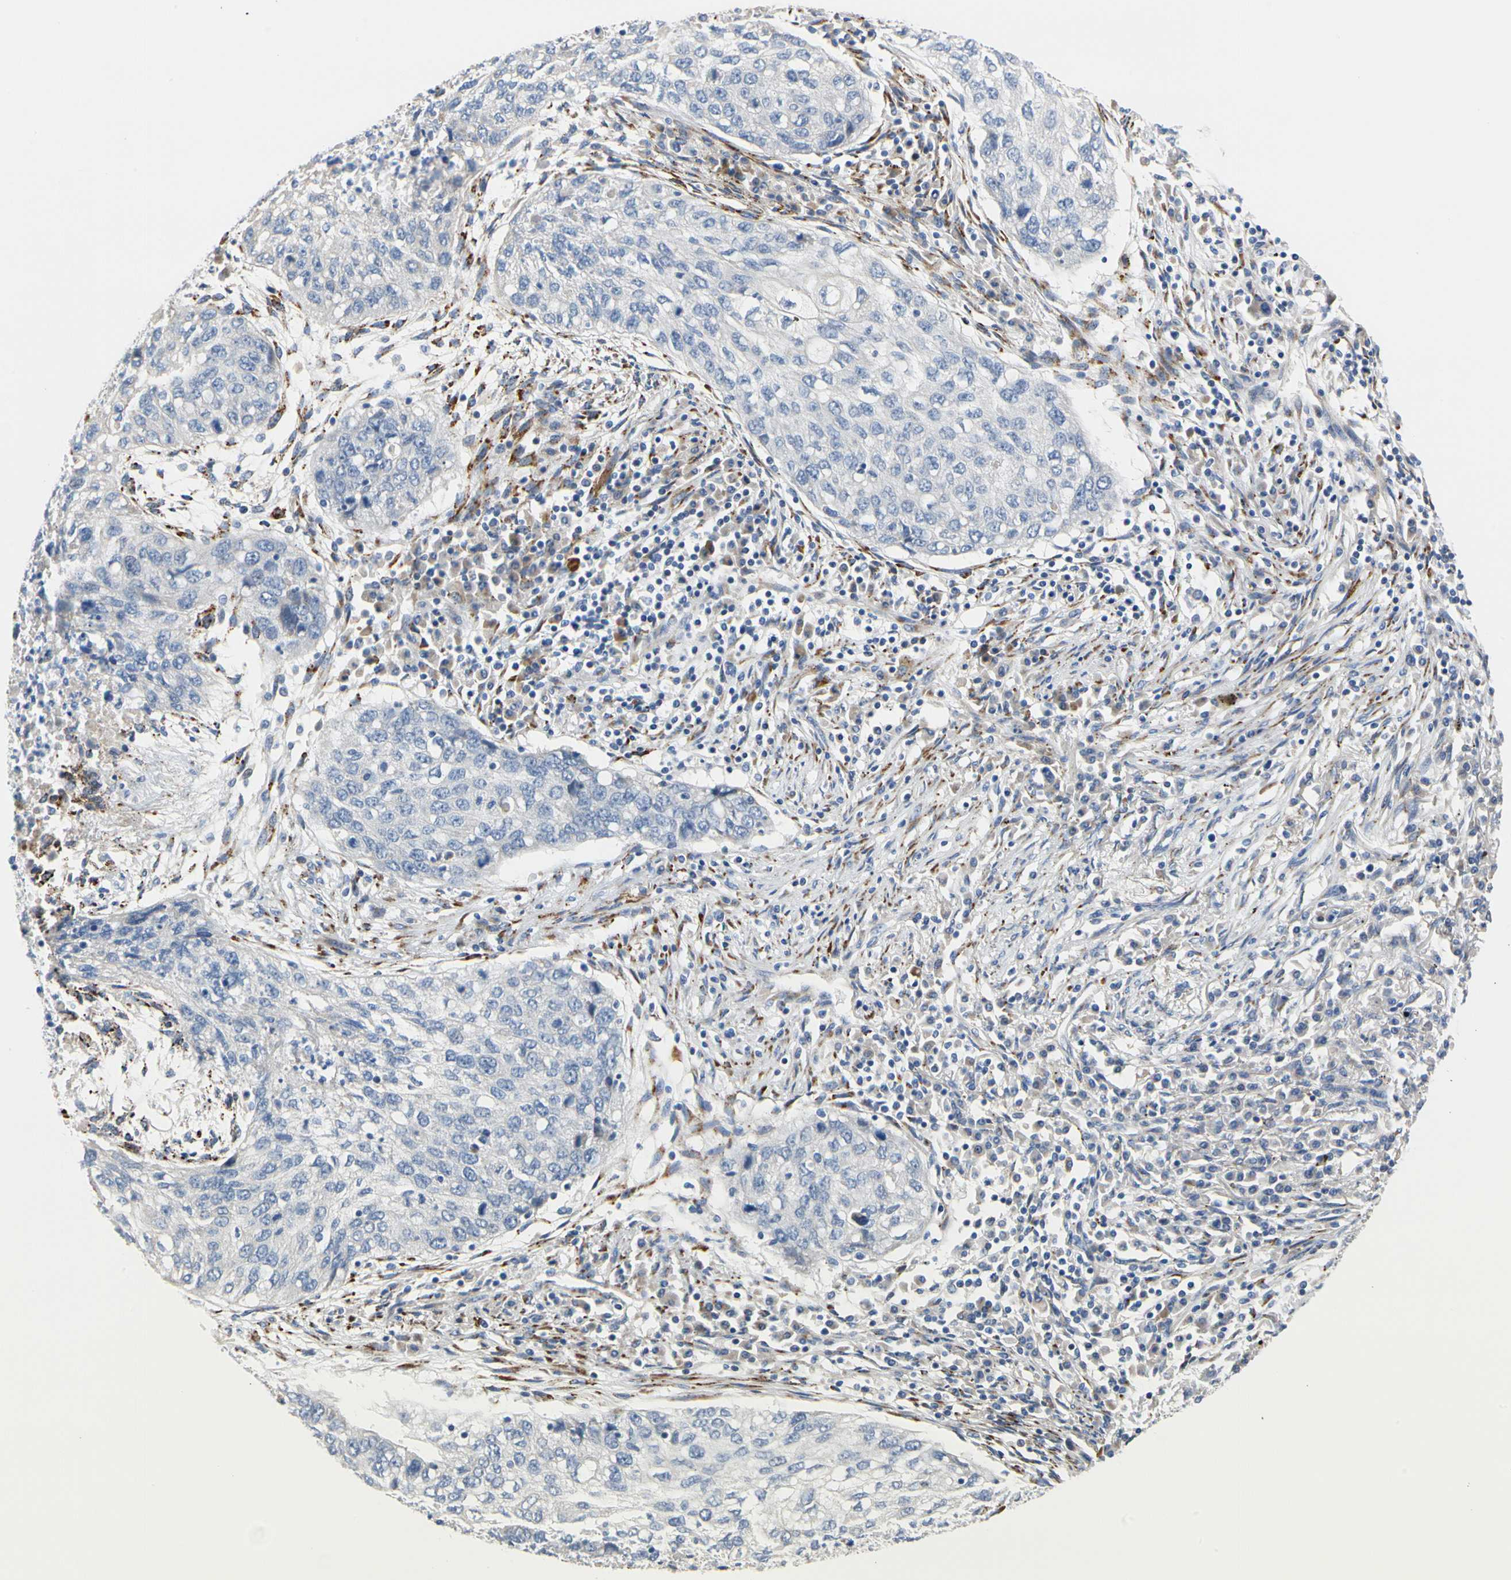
{"staining": {"intensity": "negative", "quantity": "none", "location": "none"}, "tissue": "lung cancer", "cell_type": "Tumor cells", "image_type": "cancer", "snomed": [{"axis": "morphology", "description": "Squamous cell carcinoma, NOS"}, {"axis": "topography", "description": "Lung"}], "caption": "There is no significant expression in tumor cells of squamous cell carcinoma (lung). (DAB IHC visualized using brightfield microscopy, high magnification).", "gene": "ZNF236", "patient": {"sex": "female", "age": 63}}